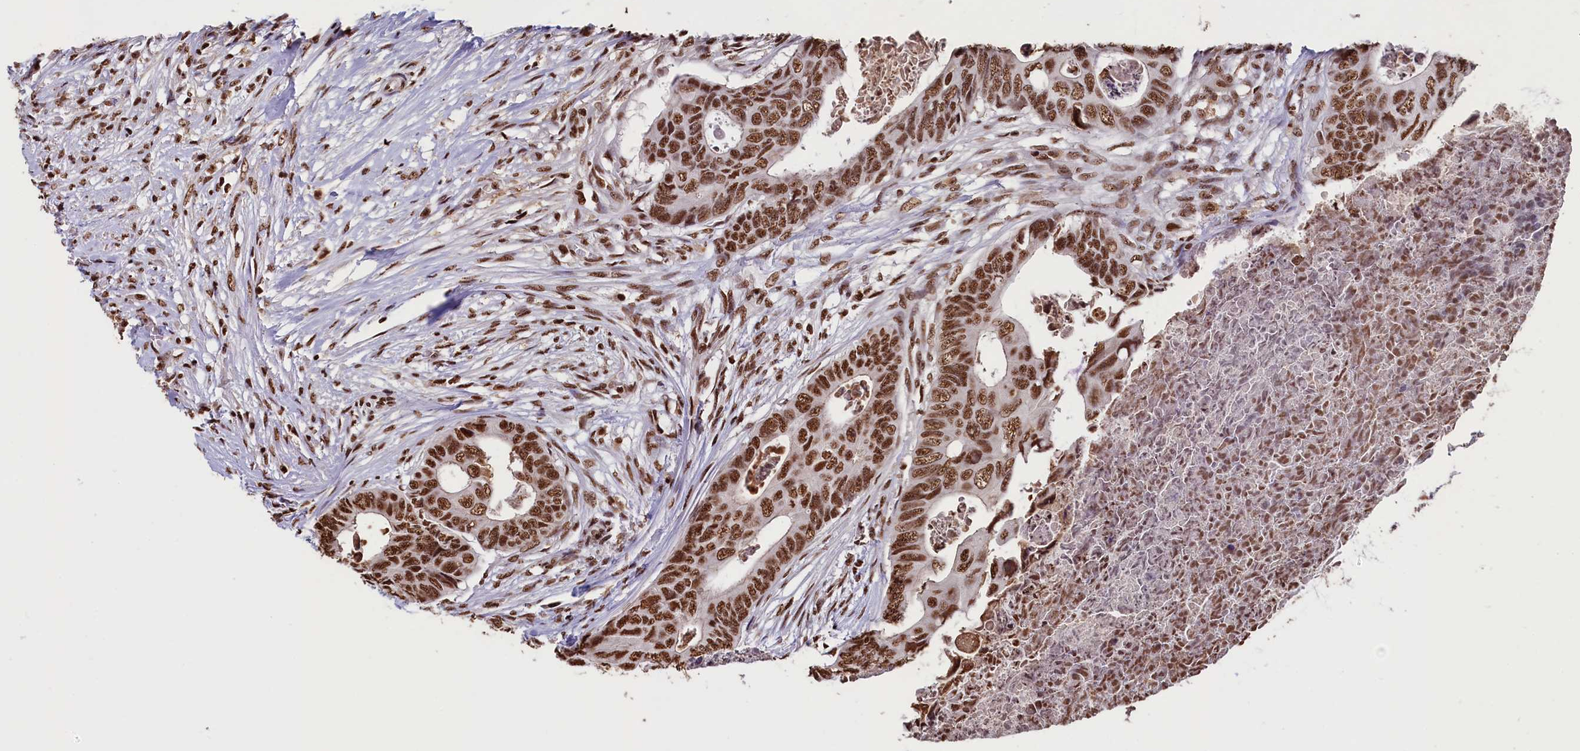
{"staining": {"intensity": "strong", "quantity": ">75%", "location": "nuclear"}, "tissue": "colorectal cancer", "cell_type": "Tumor cells", "image_type": "cancer", "snomed": [{"axis": "morphology", "description": "Adenocarcinoma, NOS"}, {"axis": "topography", "description": "Rectum"}], "caption": "Immunohistochemical staining of human colorectal cancer exhibits high levels of strong nuclear expression in approximately >75% of tumor cells.", "gene": "SNRPD2", "patient": {"sex": "female", "age": 78}}